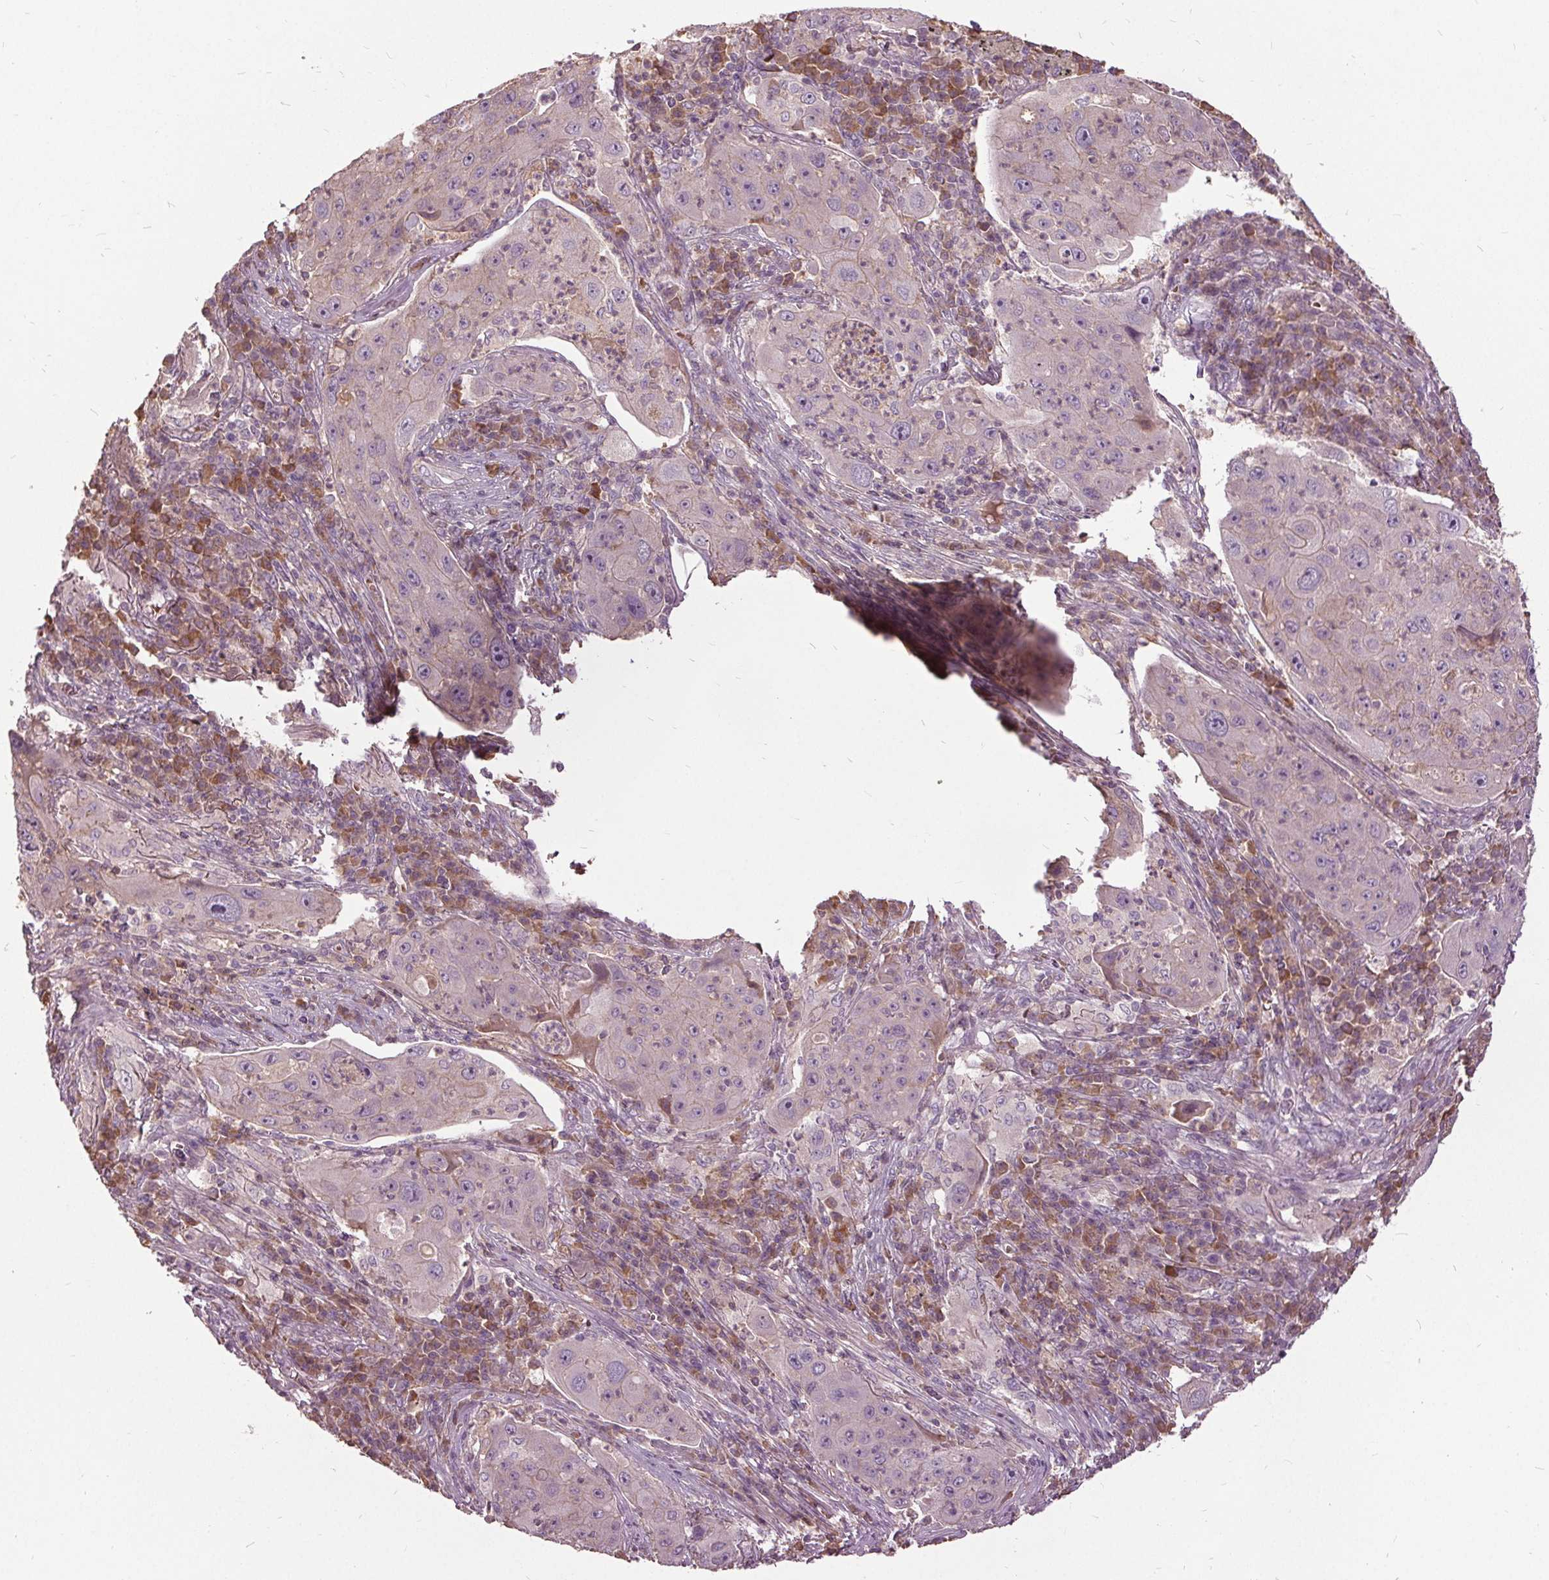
{"staining": {"intensity": "negative", "quantity": "none", "location": "none"}, "tissue": "lung cancer", "cell_type": "Tumor cells", "image_type": "cancer", "snomed": [{"axis": "morphology", "description": "Squamous cell carcinoma, NOS"}, {"axis": "topography", "description": "Lung"}], "caption": "Tumor cells show no significant staining in lung squamous cell carcinoma. Brightfield microscopy of immunohistochemistry stained with DAB (3,3'-diaminobenzidine) (brown) and hematoxylin (blue), captured at high magnification.", "gene": "PDGFD", "patient": {"sex": "female", "age": 59}}